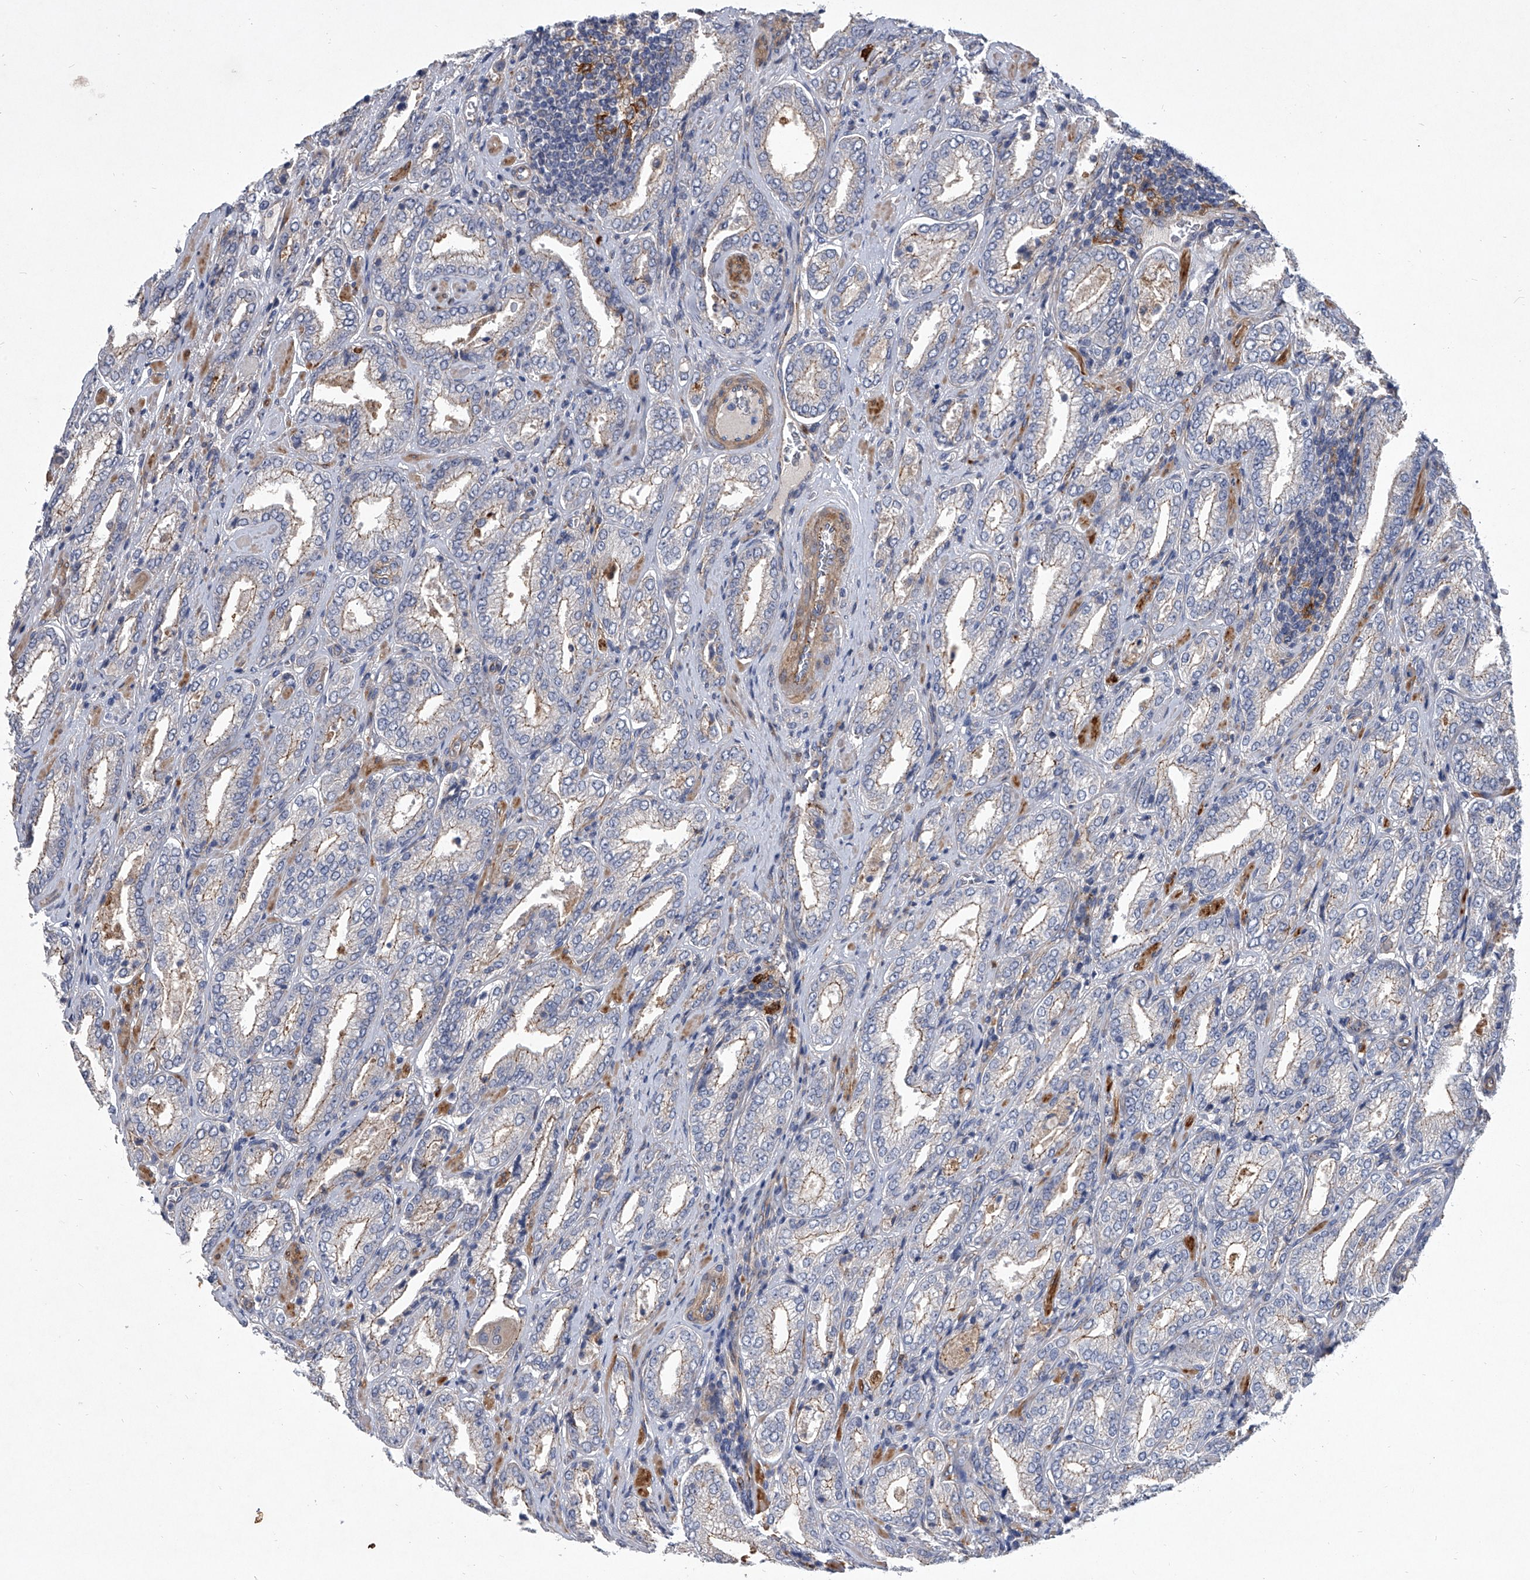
{"staining": {"intensity": "weak", "quantity": "<25%", "location": "cytoplasmic/membranous"}, "tissue": "prostate cancer", "cell_type": "Tumor cells", "image_type": "cancer", "snomed": [{"axis": "morphology", "description": "Adenocarcinoma, Low grade"}, {"axis": "topography", "description": "Prostate"}], "caption": "Human prostate cancer (adenocarcinoma (low-grade)) stained for a protein using IHC exhibits no expression in tumor cells.", "gene": "MINDY4", "patient": {"sex": "male", "age": 62}}